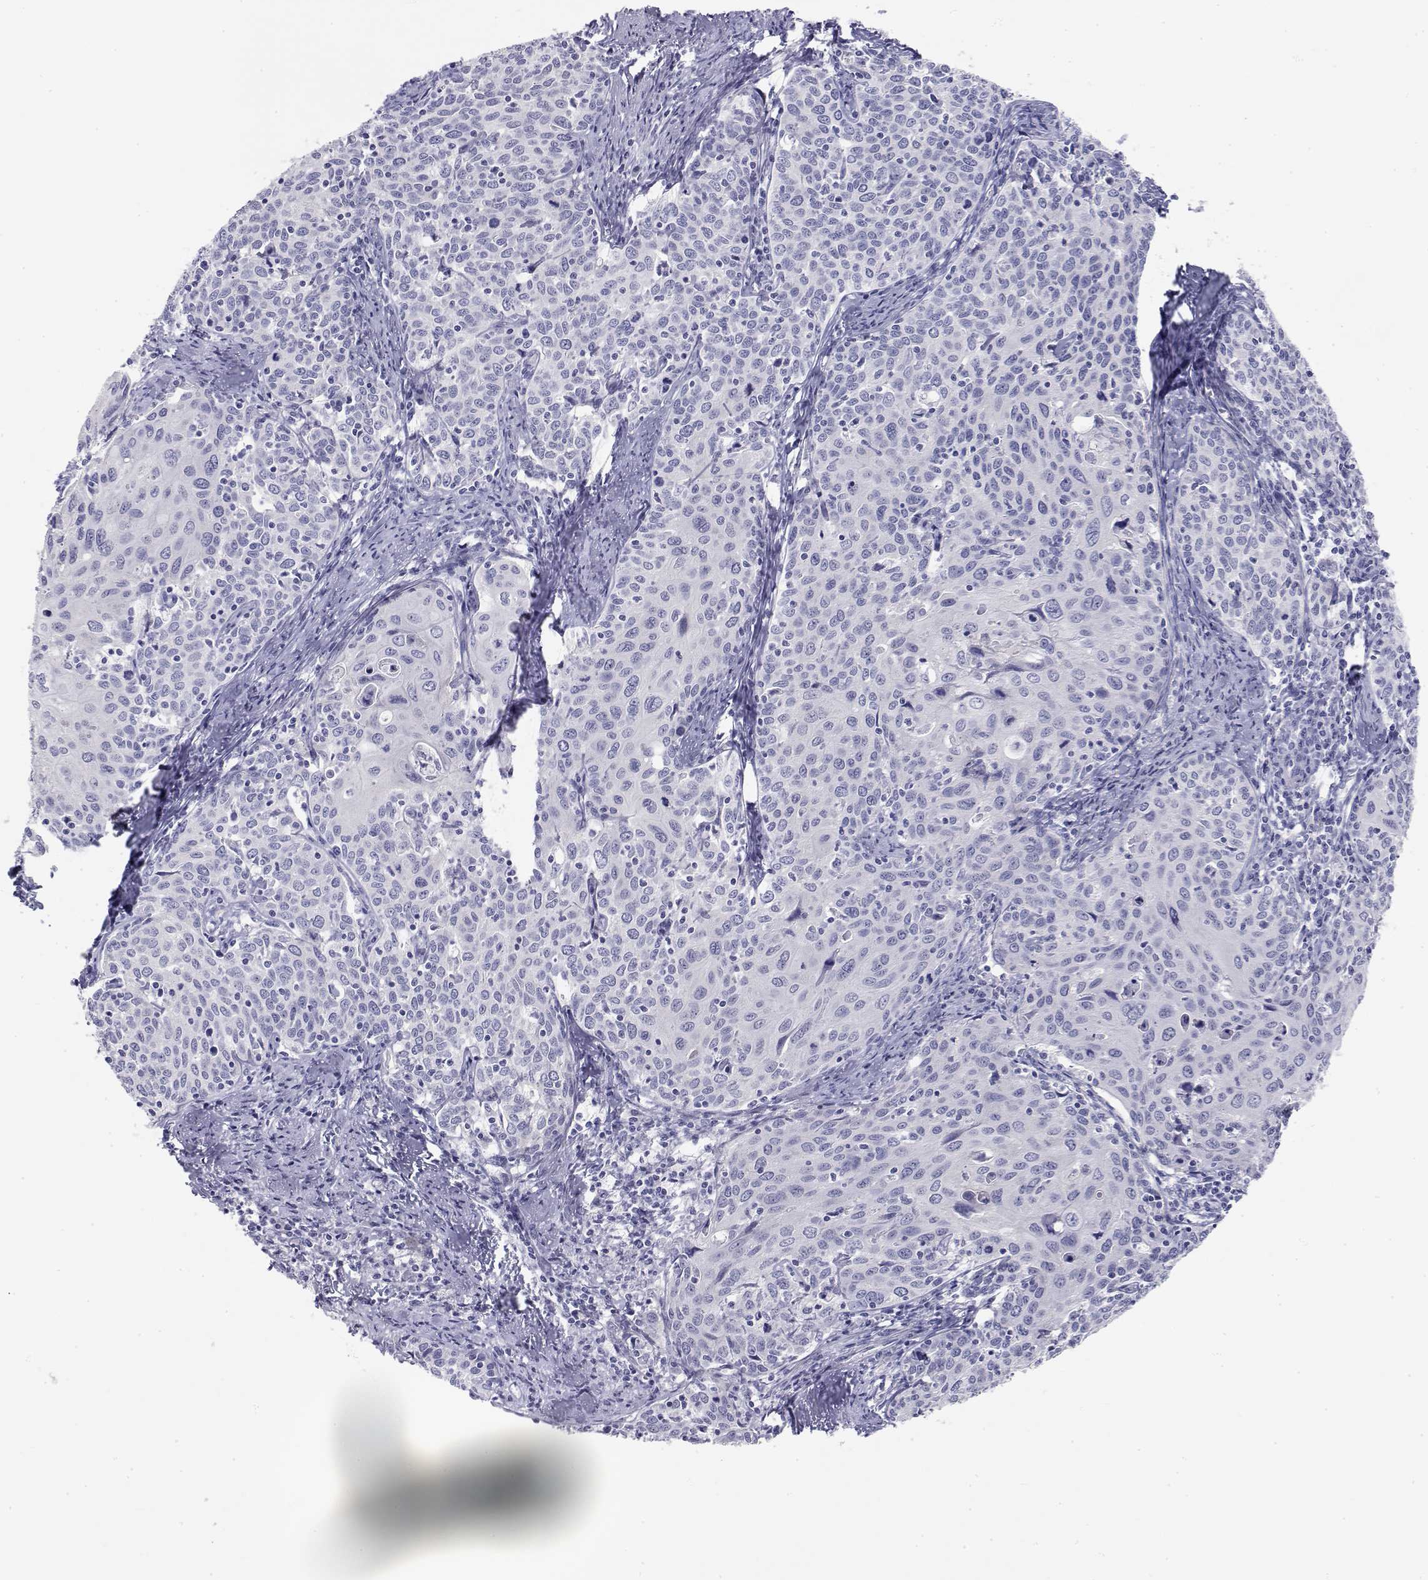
{"staining": {"intensity": "negative", "quantity": "none", "location": "none"}, "tissue": "cervical cancer", "cell_type": "Tumor cells", "image_type": "cancer", "snomed": [{"axis": "morphology", "description": "Squamous cell carcinoma, NOS"}, {"axis": "topography", "description": "Cervix"}], "caption": "Cervical squamous cell carcinoma was stained to show a protein in brown. There is no significant staining in tumor cells.", "gene": "MISP", "patient": {"sex": "female", "age": 62}}